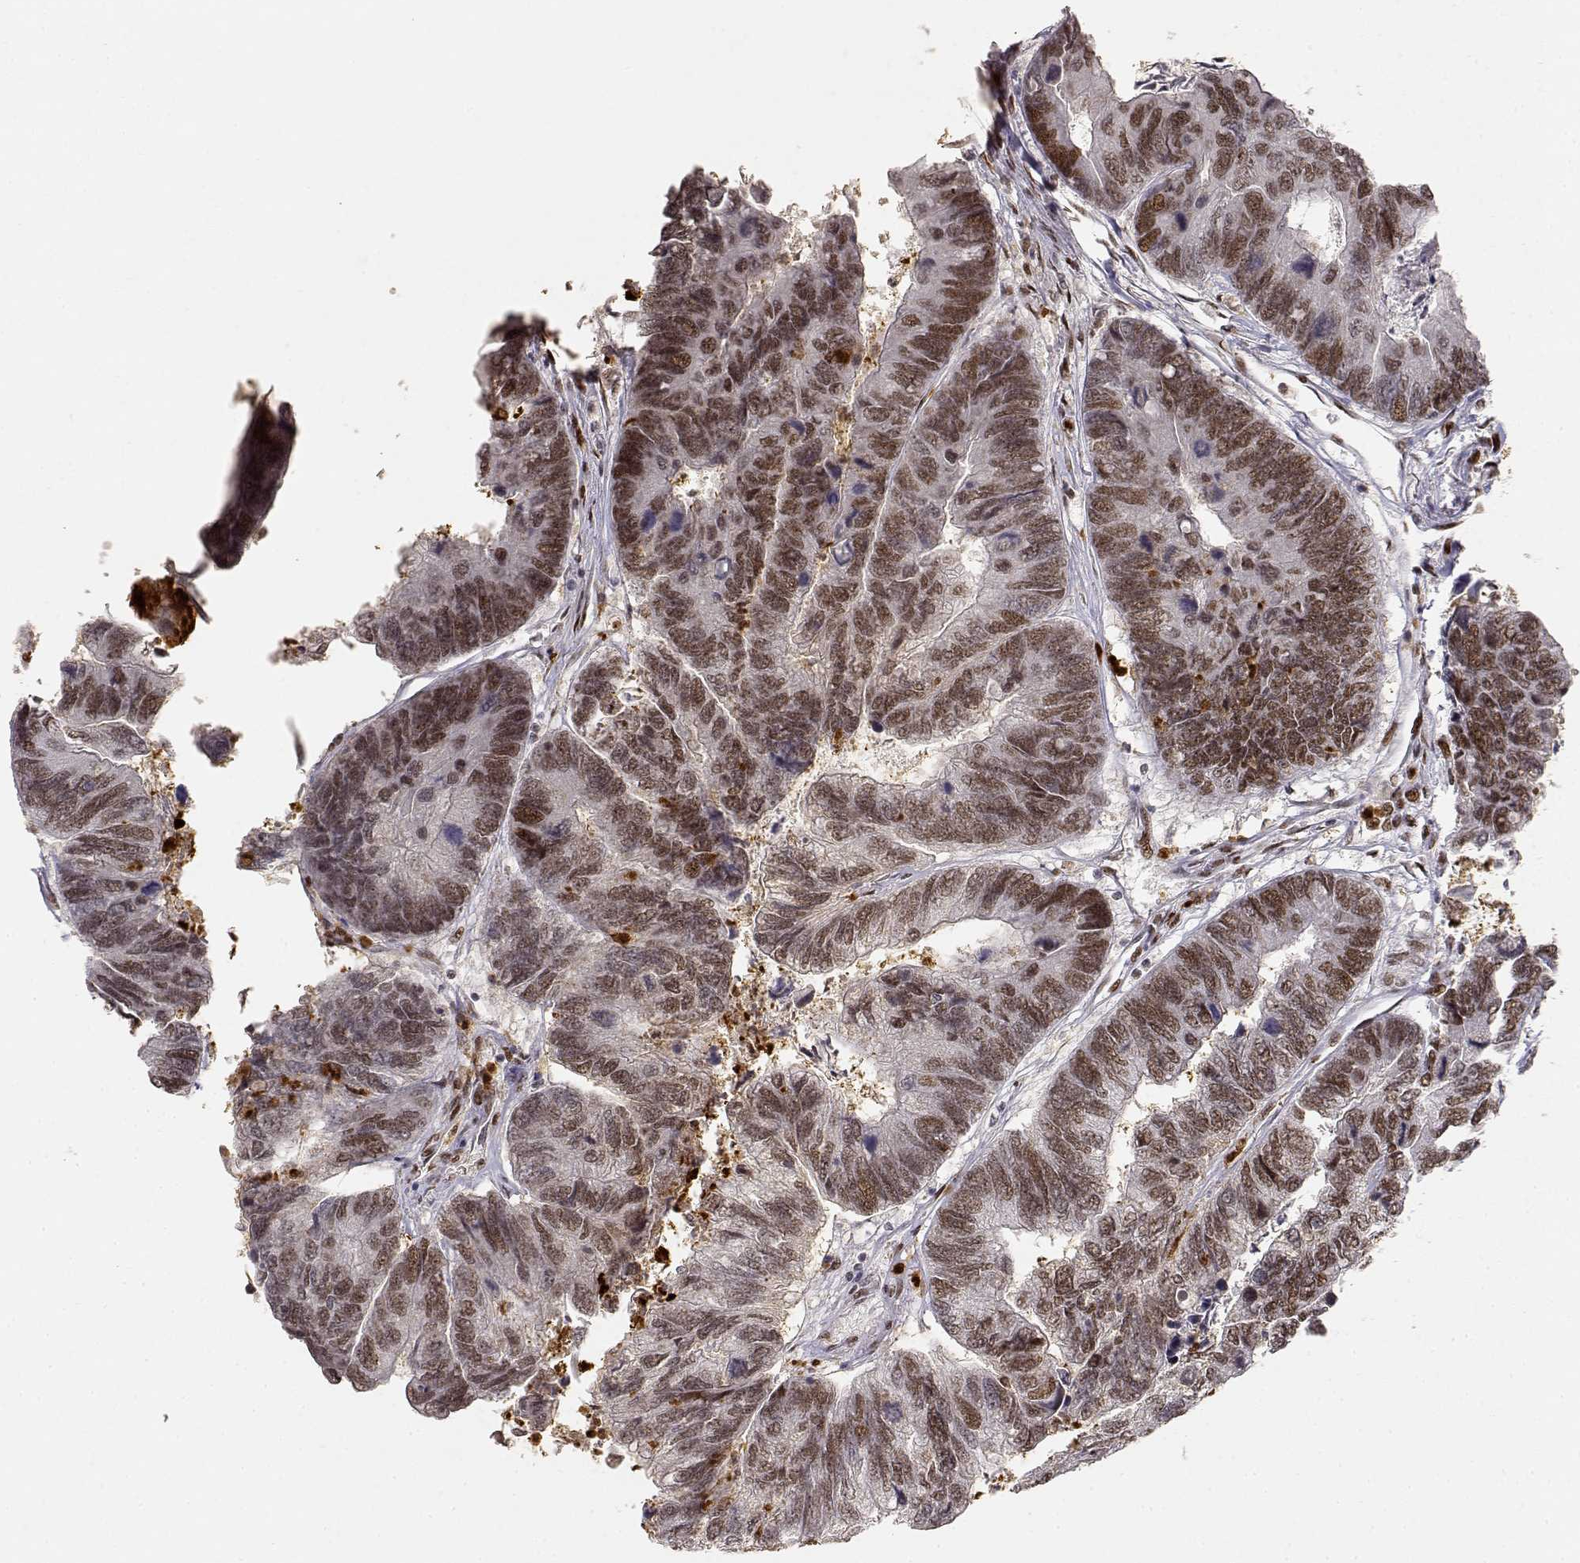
{"staining": {"intensity": "moderate", "quantity": ">75%", "location": "nuclear"}, "tissue": "colorectal cancer", "cell_type": "Tumor cells", "image_type": "cancer", "snomed": [{"axis": "morphology", "description": "Adenocarcinoma, NOS"}, {"axis": "topography", "description": "Colon"}], "caption": "High-magnification brightfield microscopy of colorectal cancer (adenocarcinoma) stained with DAB (3,3'-diaminobenzidine) (brown) and counterstained with hematoxylin (blue). tumor cells exhibit moderate nuclear positivity is appreciated in about>75% of cells.", "gene": "RSF1", "patient": {"sex": "female", "age": 67}}